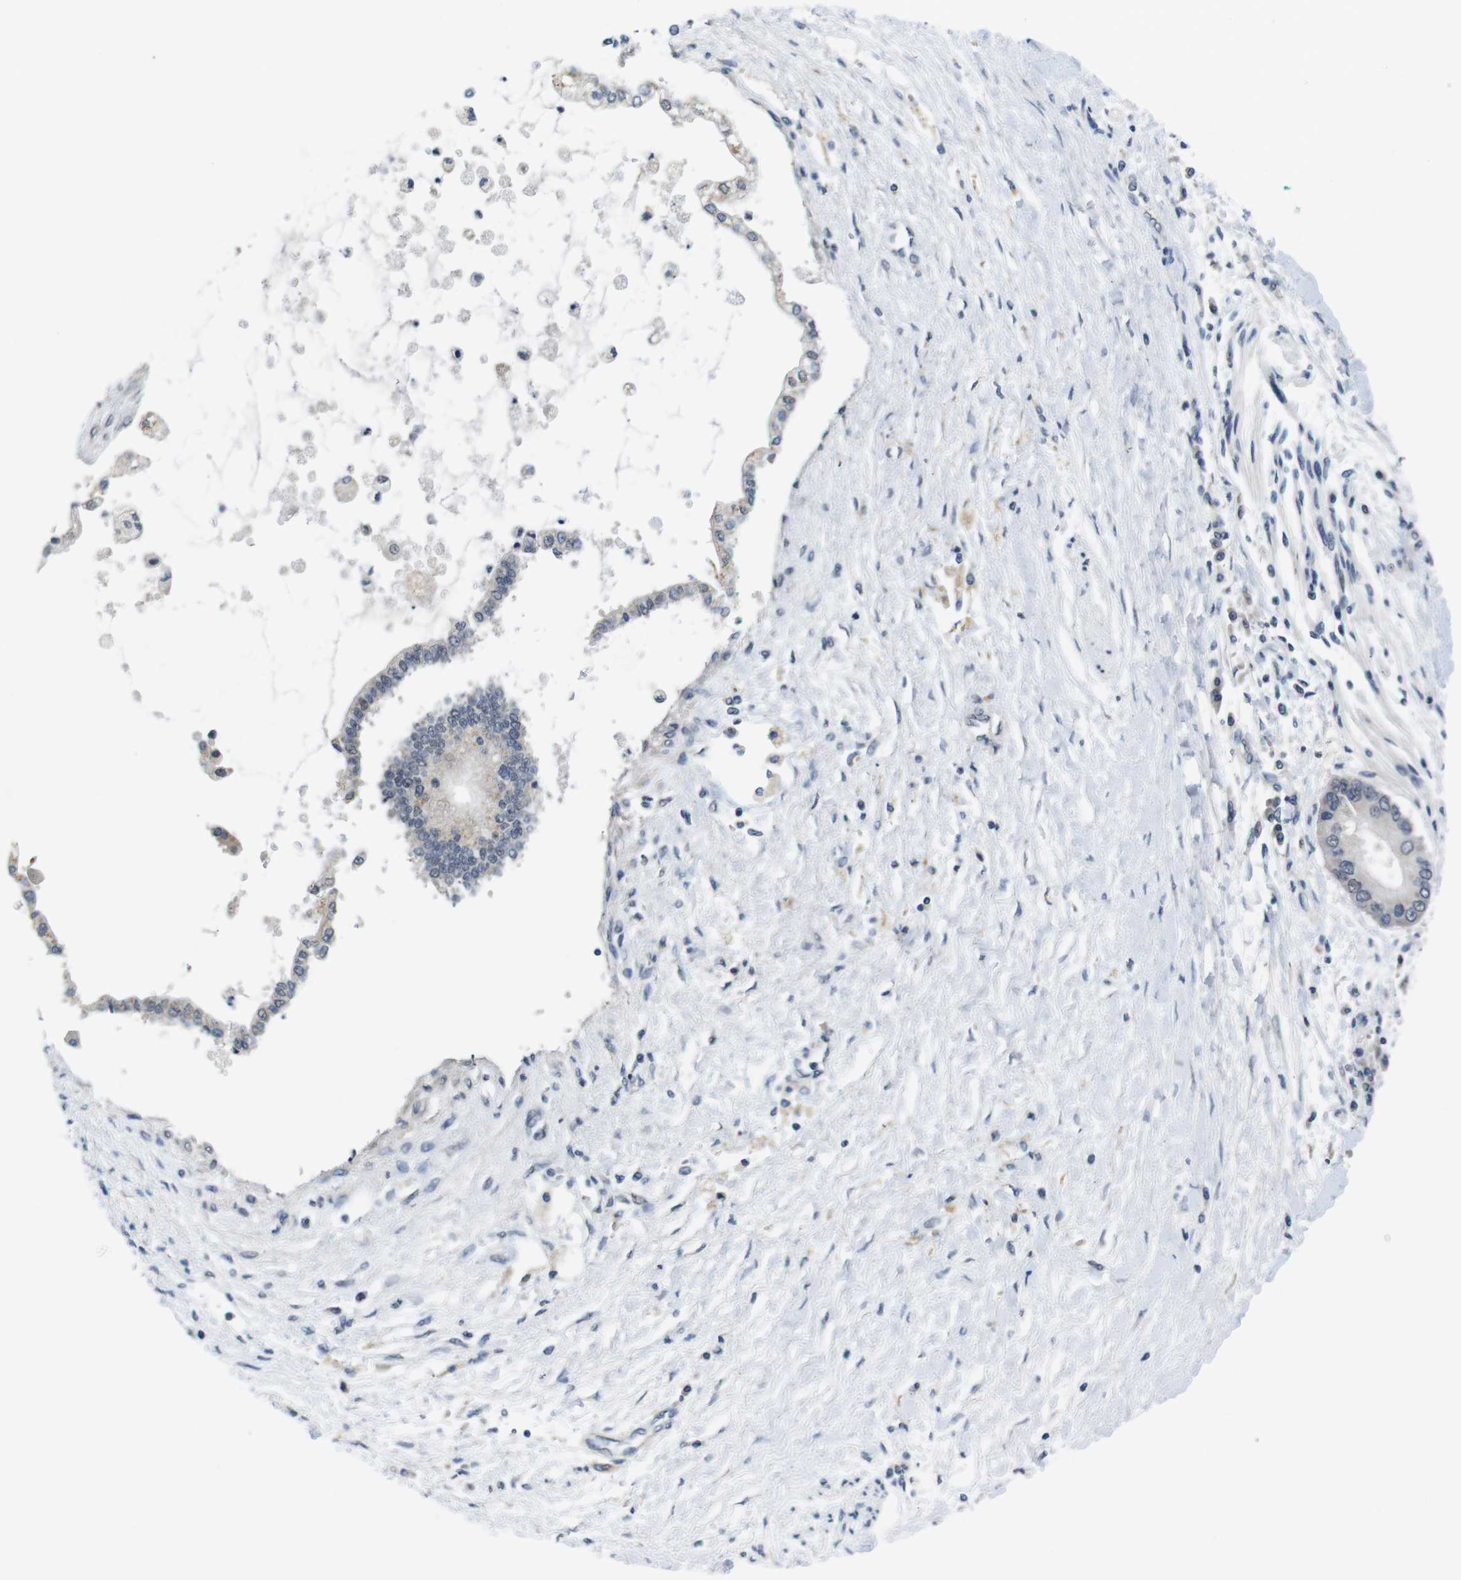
{"staining": {"intensity": "negative", "quantity": "none", "location": "none"}, "tissue": "liver cancer", "cell_type": "Tumor cells", "image_type": "cancer", "snomed": [{"axis": "morphology", "description": "Cholangiocarcinoma"}, {"axis": "topography", "description": "Liver"}], "caption": "DAB (3,3'-diaminobenzidine) immunohistochemical staining of human liver cancer shows no significant staining in tumor cells.", "gene": "SKP2", "patient": {"sex": "male", "age": 50}}